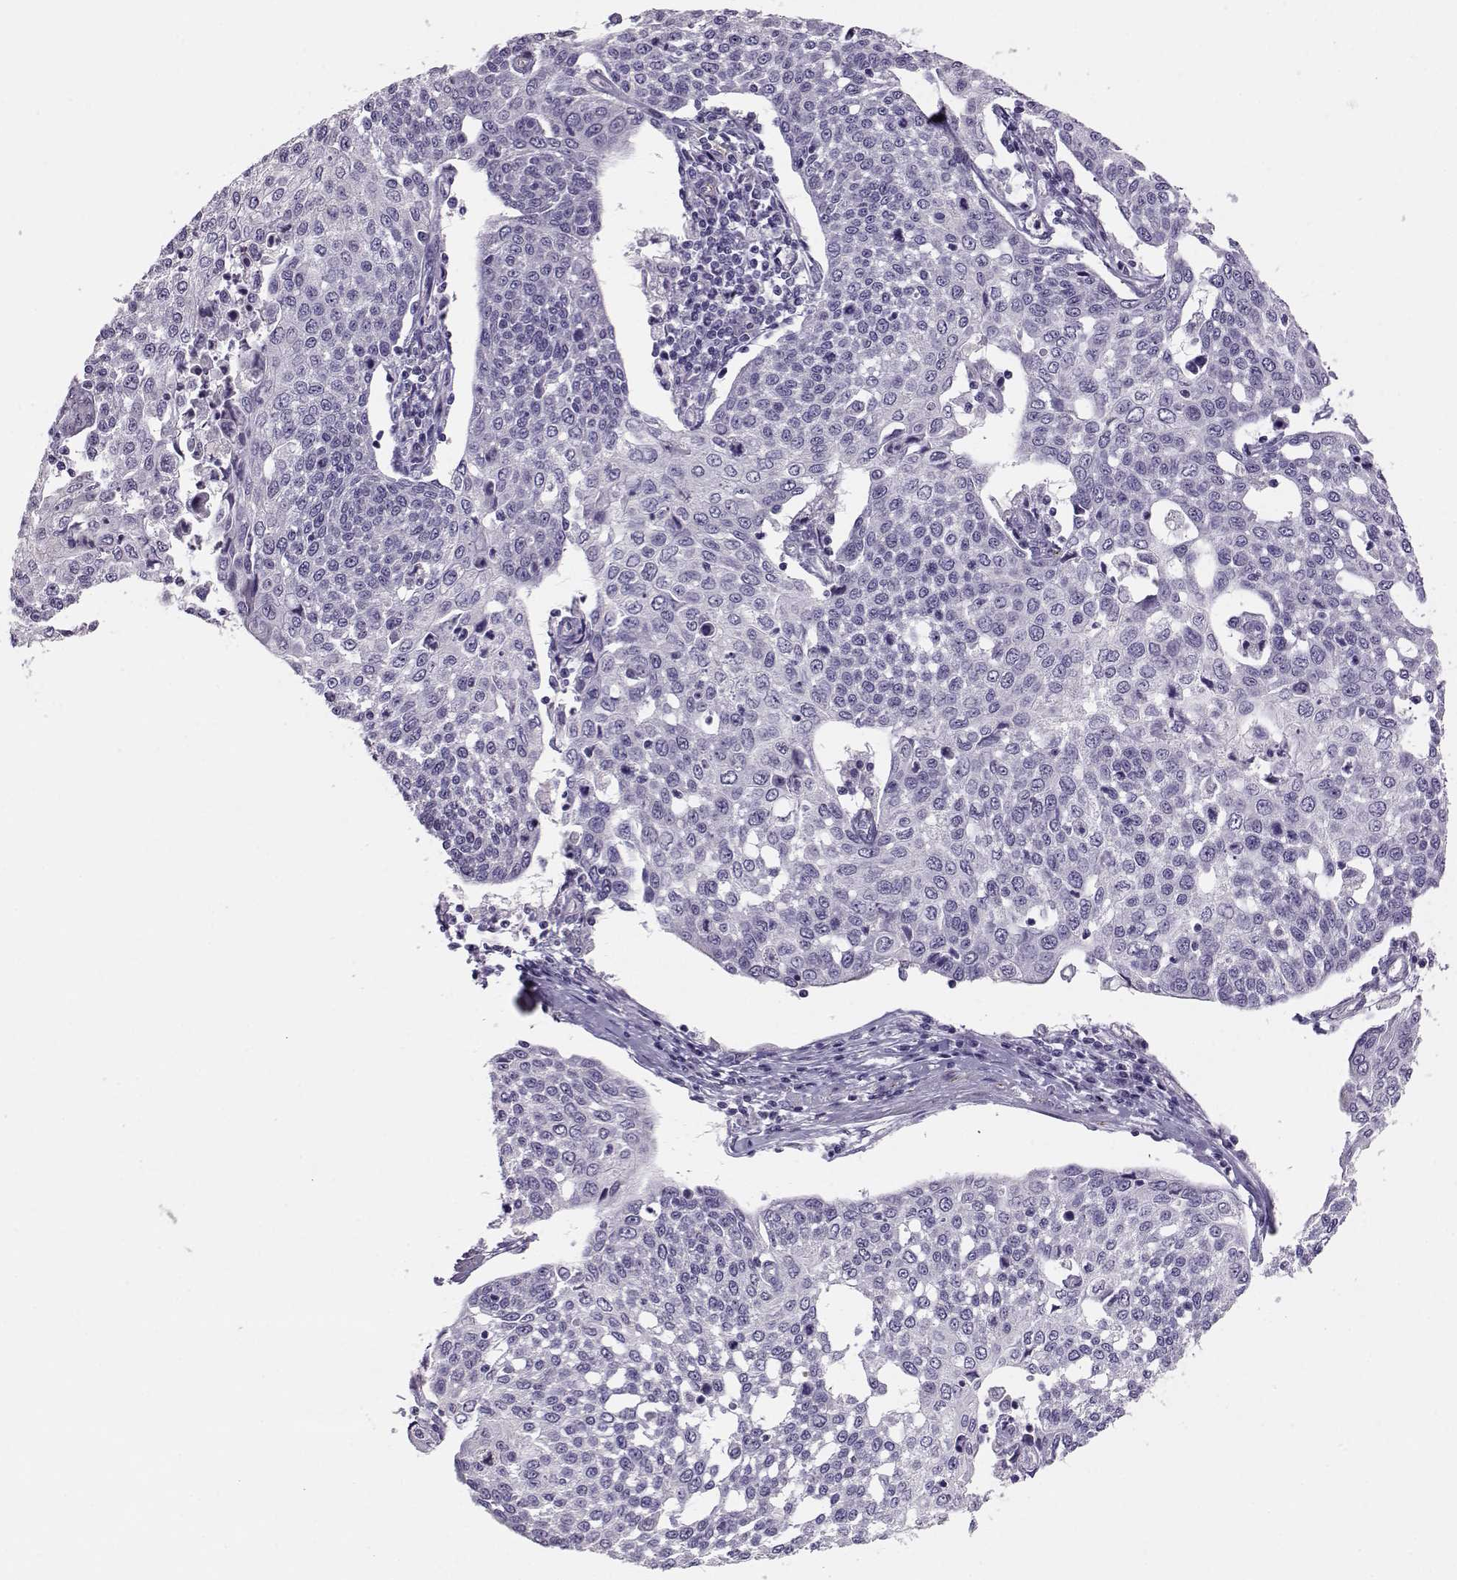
{"staining": {"intensity": "negative", "quantity": "none", "location": "none"}, "tissue": "cervical cancer", "cell_type": "Tumor cells", "image_type": "cancer", "snomed": [{"axis": "morphology", "description": "Squamous cell carcinoma, NOS"}, {"axis": "topography", "description": "Cervix"}], "caption": "High power microscopy photomicrograph of an immunohistochemistry image of cervical cancer (squamous cell carcinoma), revealing no significant staining in tumor cells.", "gene": "ENDOU", "patient": {"sex": "female", "age": 34}}